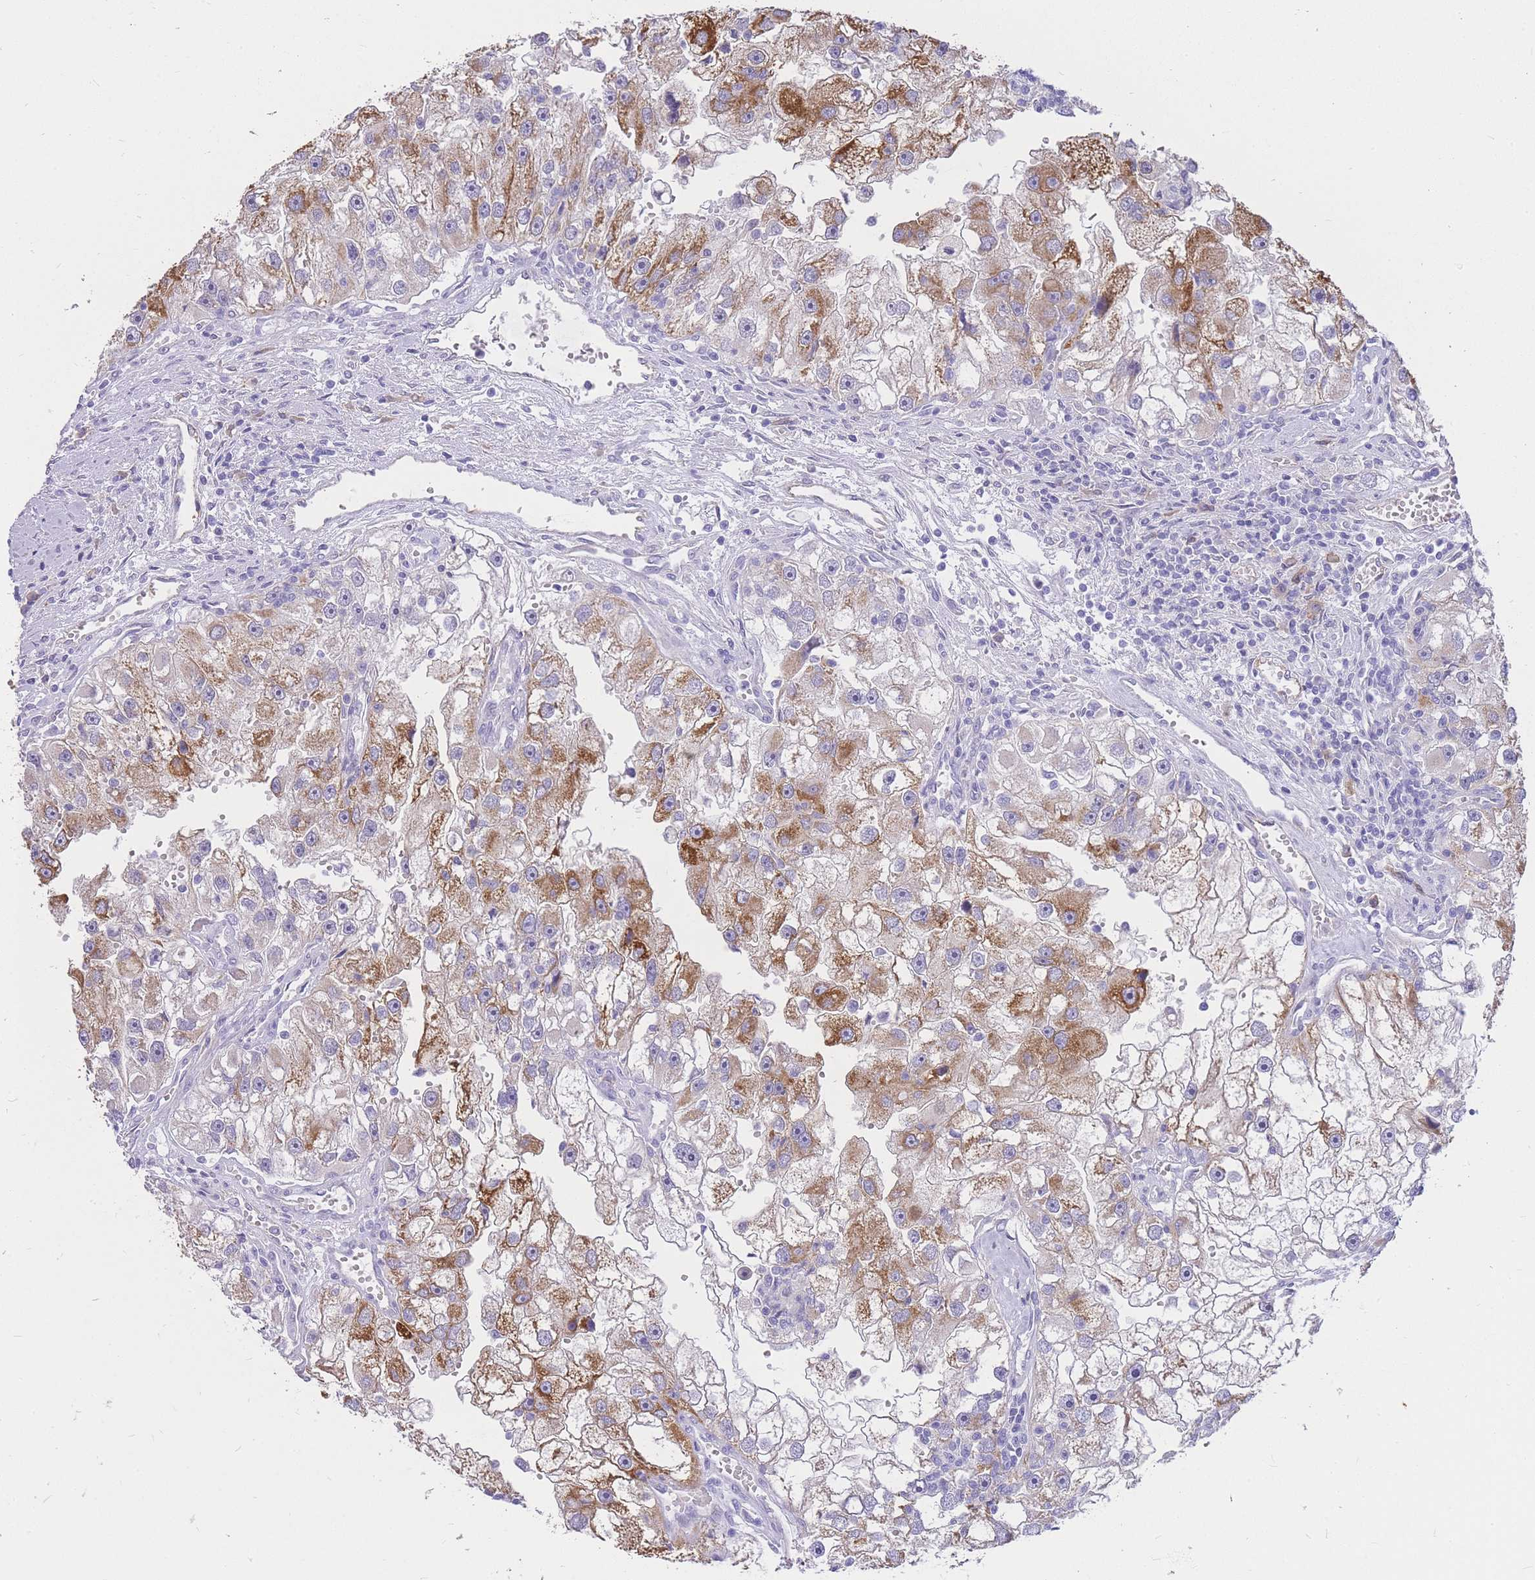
{"staining": {"intensity": "moderate", "quantity": "25%-75%", "location": "cytoplasmic/membranous"}, "tissue": "renal cancer", "cell_type": "Tumor cells", "image_type": "cancer", "snomed": [{"axis": "morphology", "description": "Adenocarcinoma, NOS"}, {"axis": "topography", "description": "Kidney"}], "caption": "The image shows staining of renal cancer, revealing moderate cytoplasmic/membranous protein staining (brown color) within tumor cells.", "gene": "C2orf88", "patient": {"sex": "male", "age": 63}}